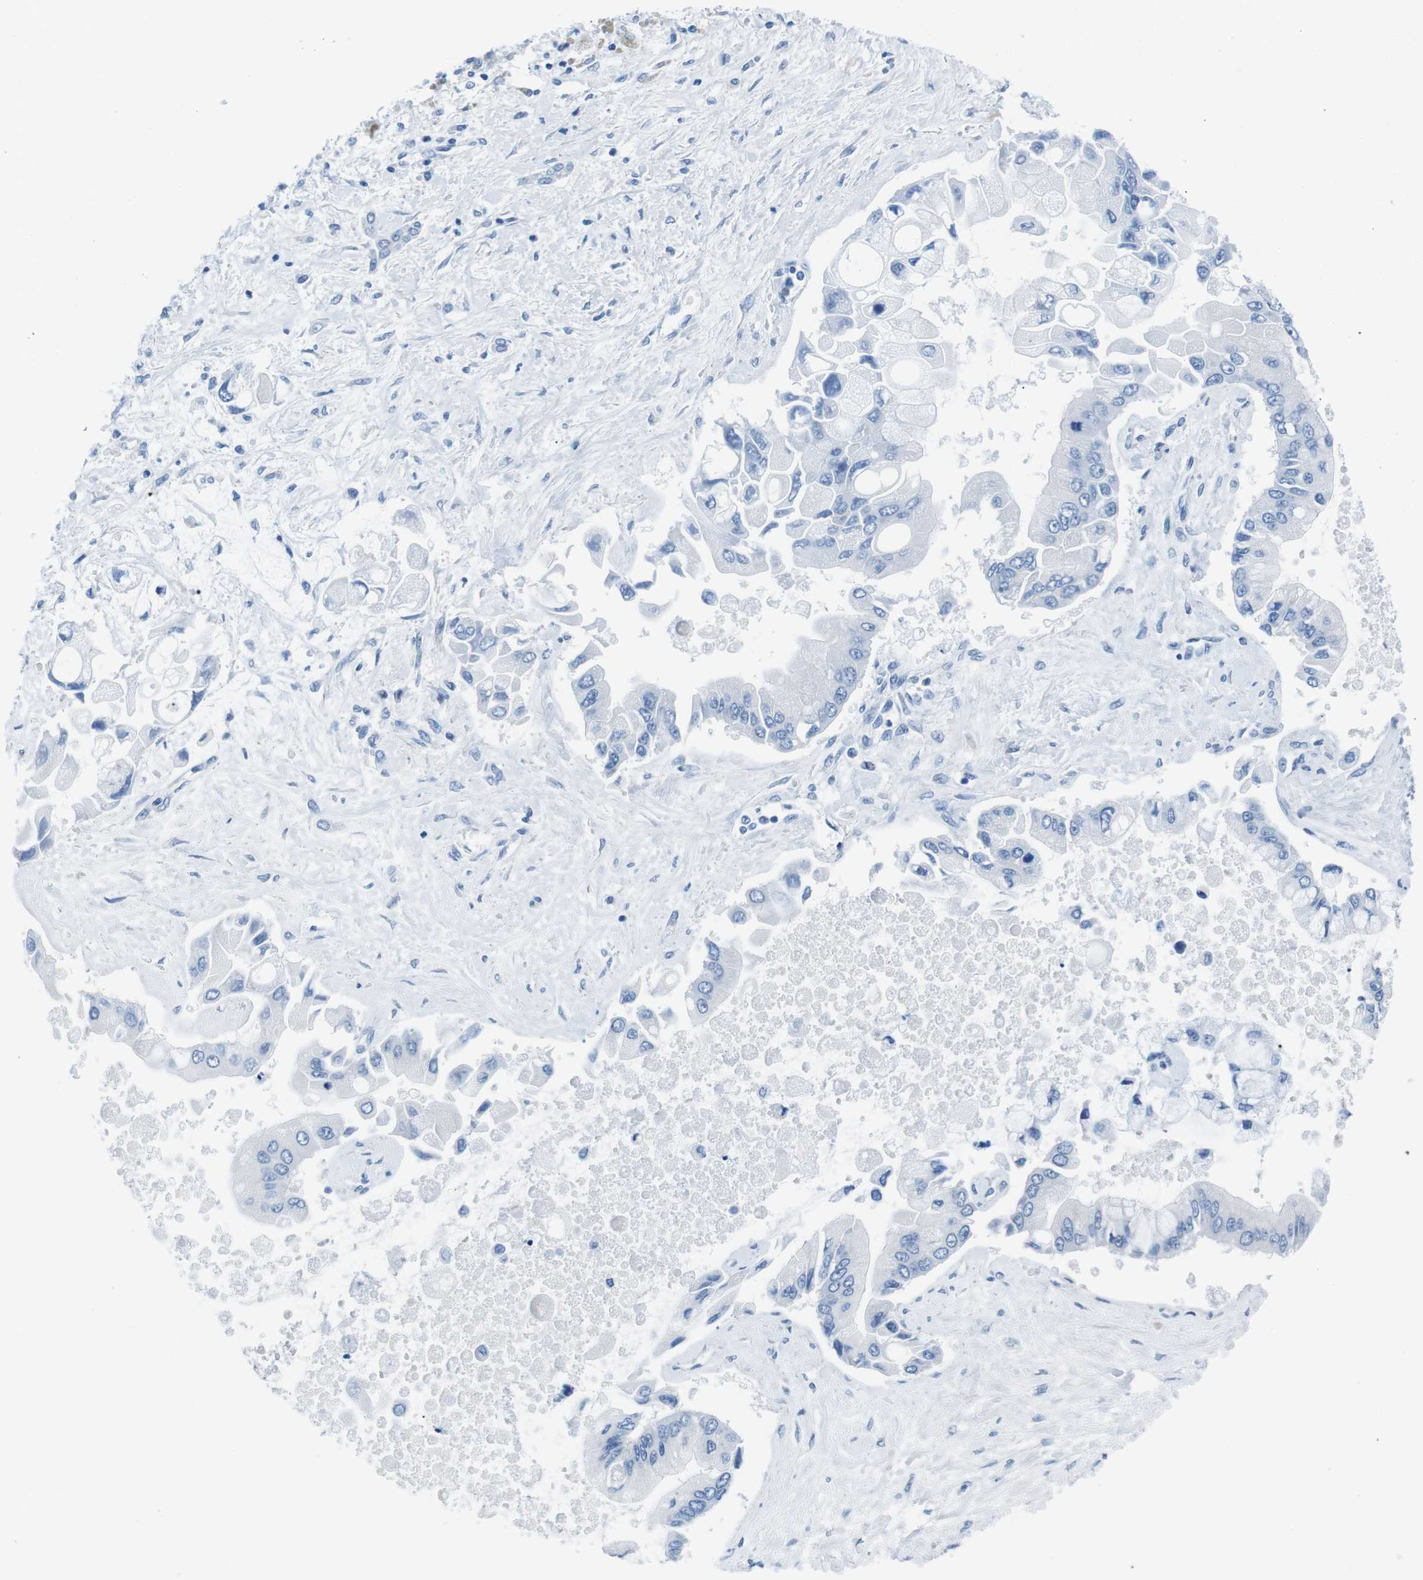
{"staining": {"intensity": "negative", "quantity": "none", "location": "none"}, "tissue": "liver cancer", "cell_type": "Tumor cells", "image_type": "cancer", "snomed": [{"axis": "morphology", "description": "Cholangiocarcinoma"}, {"axis": "topography", "description": "Liver"}], "caption": "Photomicrograph shows no protein expression in tumor cells of liver cancer tissue. The staining was performed using DAB to visualize the protein expression in brown, while the nuclei were stained in blue with hematoxylin (Magnification: 20x).", "gene": "MUC2", "patient": {"sex": "male", "age": 50}}